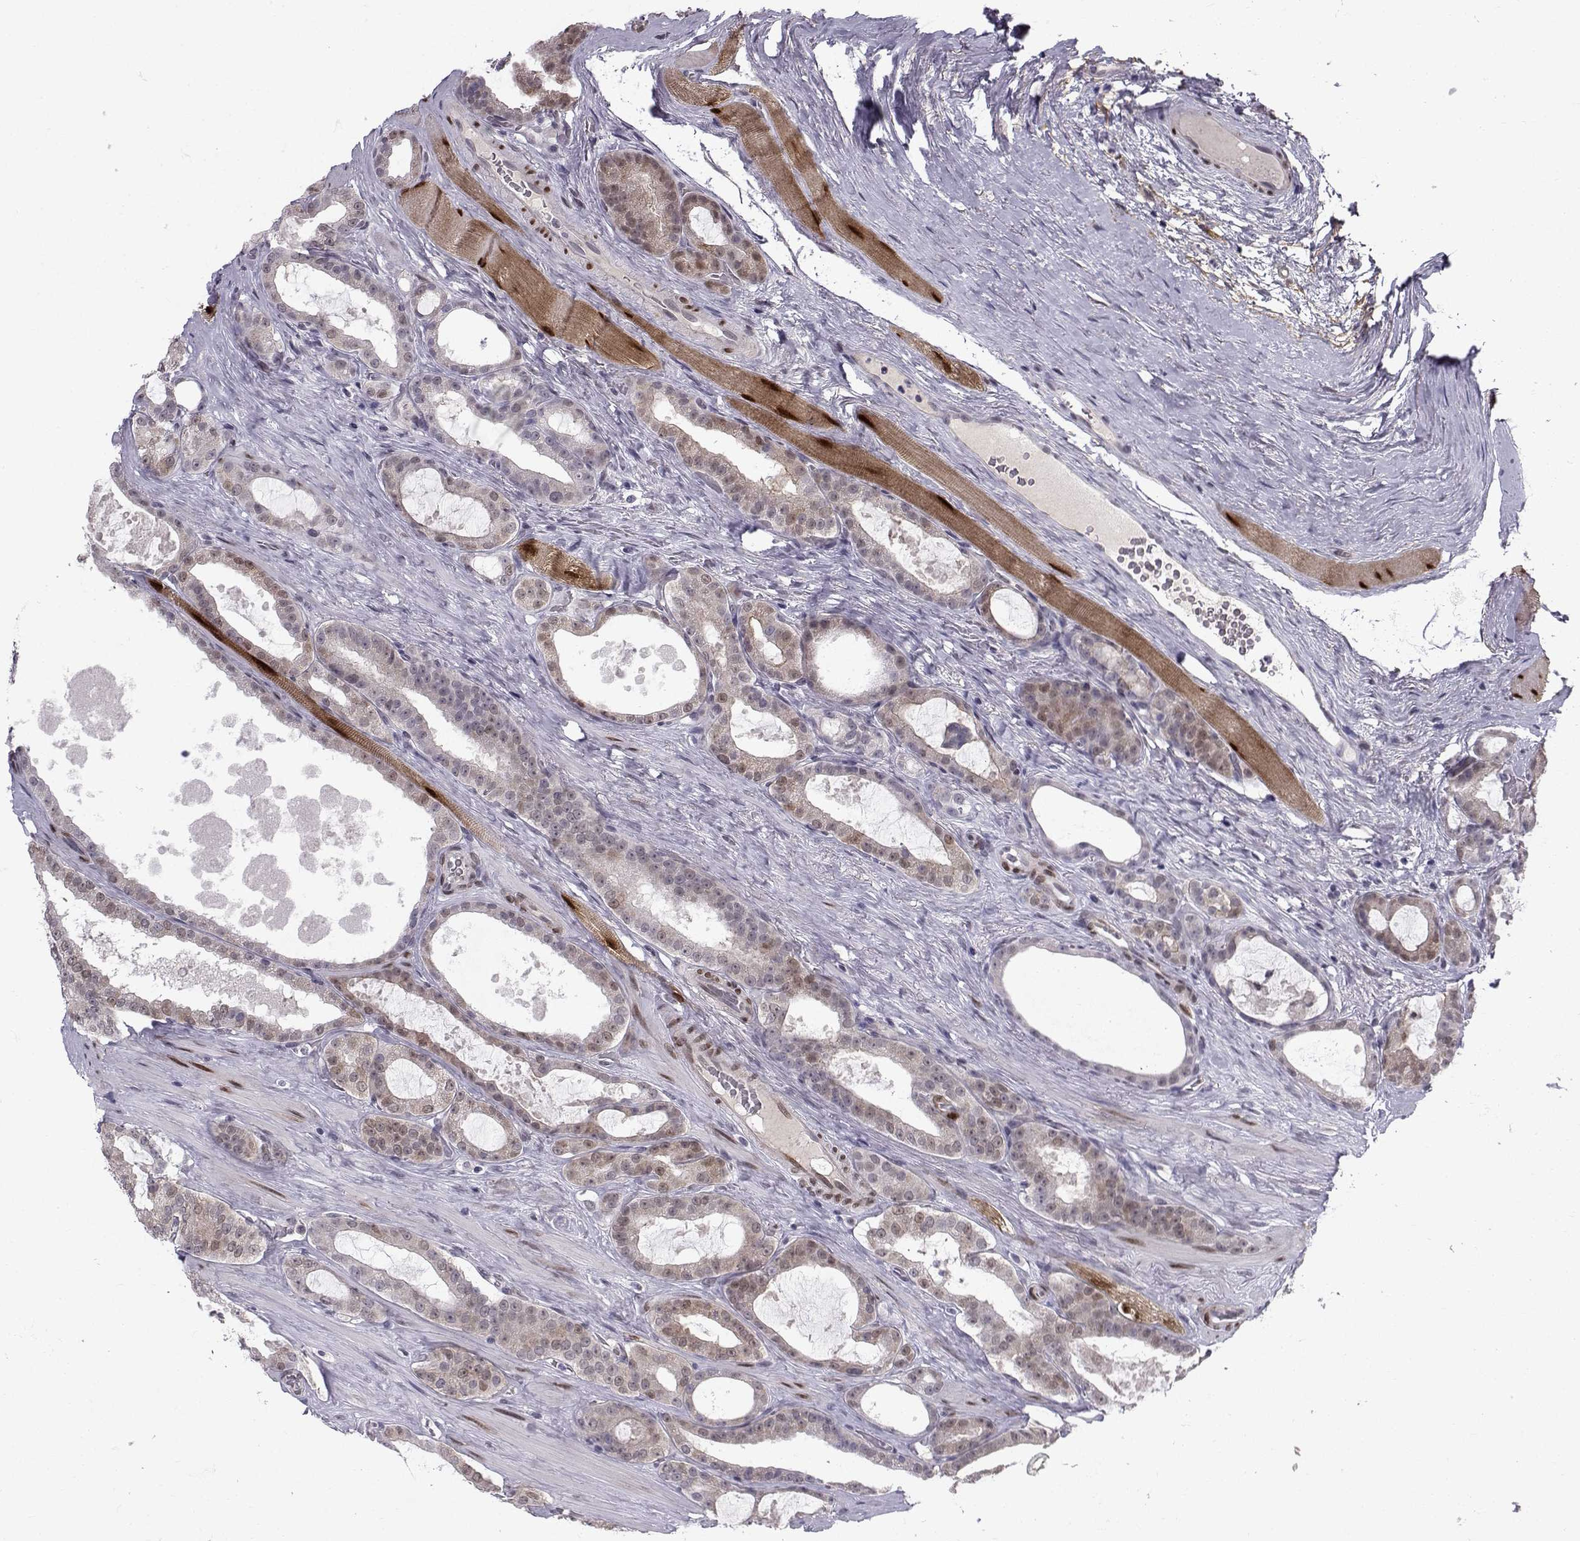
{"staining": {"intensity": "moderate", "quantity": "<25%", "location": "nuclear"}, "tissue": "prostate cancer", "cell_type": "Tumor cells", "image_type": "cancer", "snomed": [{"axis": "morphology", "description": "Adenocarcinoma, NOS"}, {"axis": "topography", "description": "Prostate"}], "caption": "The histopathology image demonstrates a brown stain indicating the presence of a protein in the nuclear of tumor cells in prostate cancer (adenocarcinoma).", "gene": "RBM24", "patient": {"sex": "male", "age": 67}}